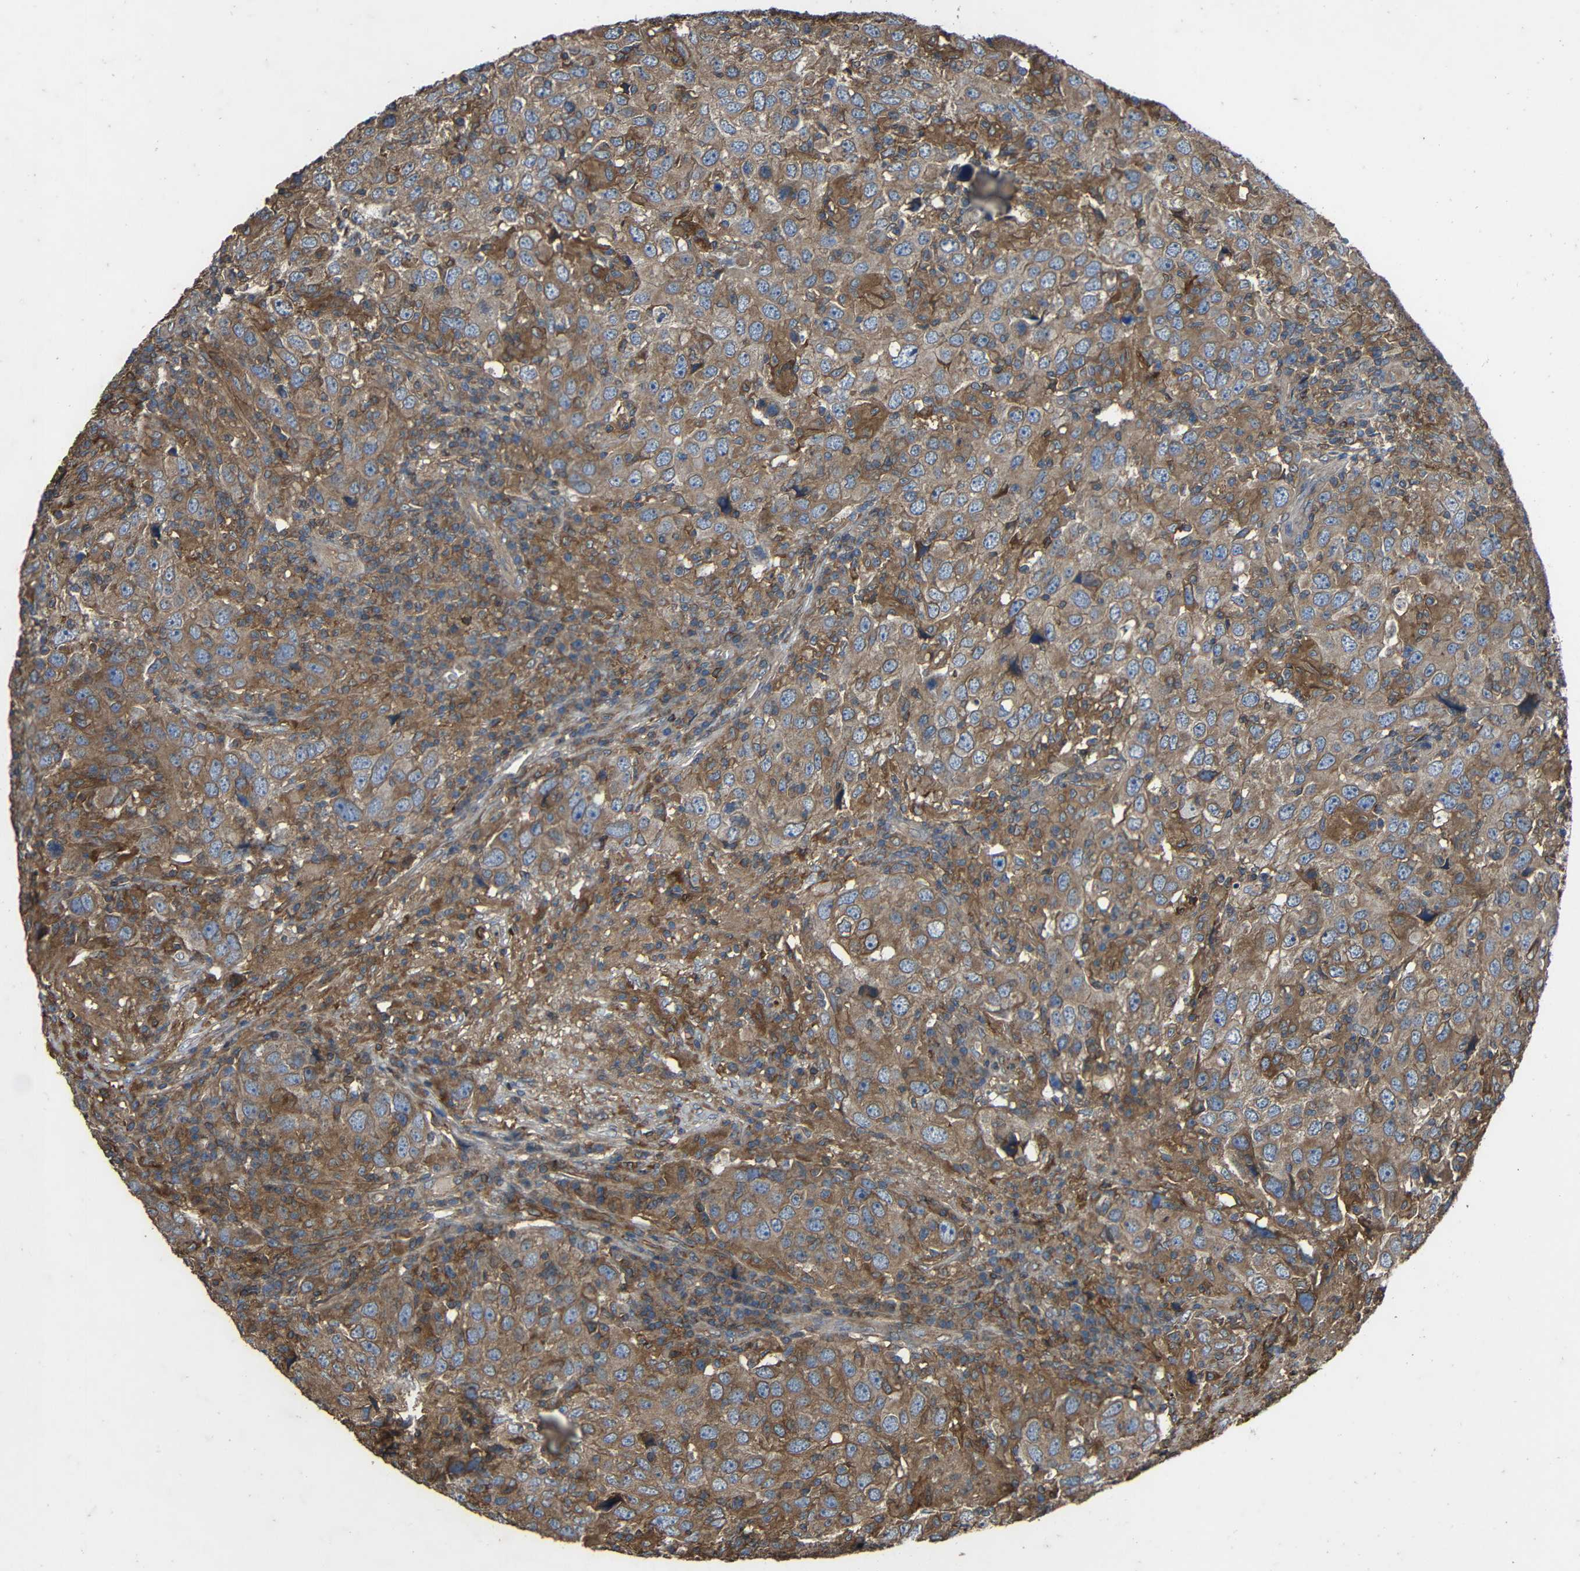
{"staining": {"intensity": "moderate", "quantity": ">75%", "location": "cytoplasmic/membranous"}, "tissue": "head and neck cancer", "cell_type": "Tumor cells", "image_type": "cancer", "snomed": [{"axis": "morphology", "description": "Adenocarcinoma, NOS"}, {"axis": "topography", "description": "Salivary gland"}, {"axis": "topography", "description": "Head-Neck"}], "caption": "This micrograph shows immunohistochemistry staining of adenocarcinoma (head and neck), with medium moderate cytoplasmic/membranous positivity in approximately >75% of tumor cells.", "gene": "TREM2", "patient": {"sex": "female", "age": 65}}